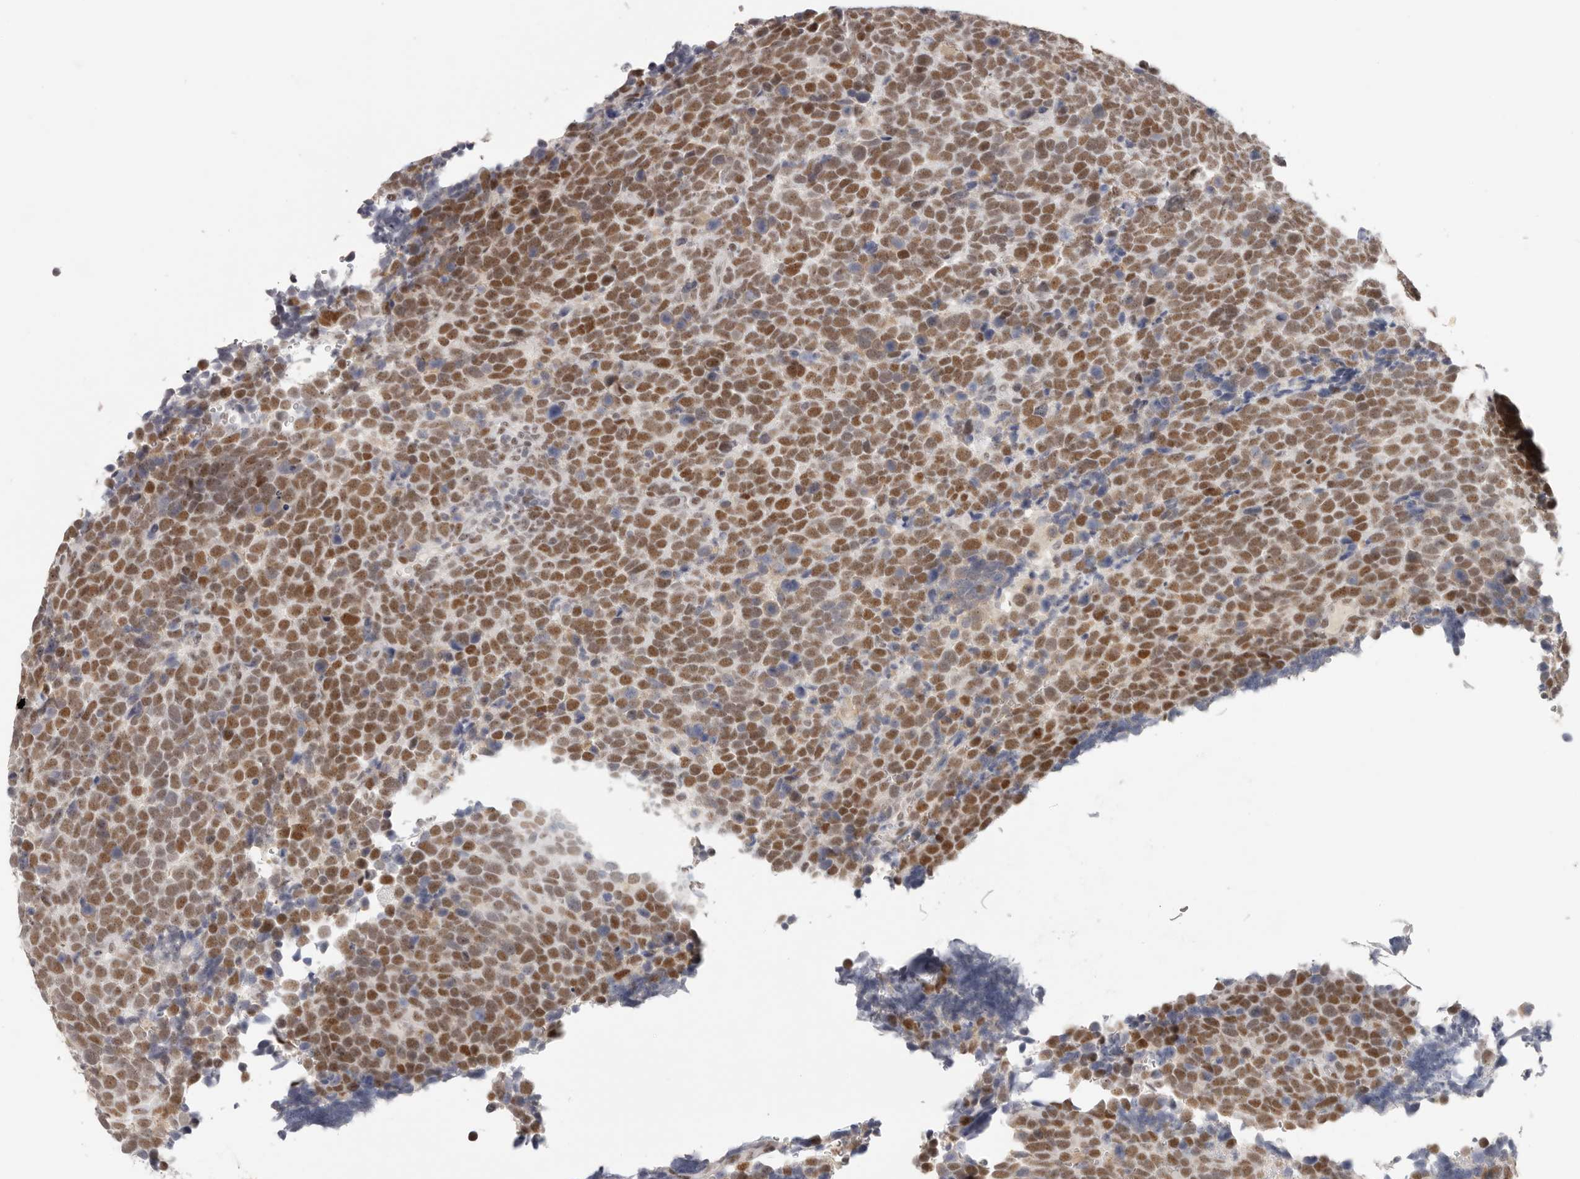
{"staining": {"intensity": "moderate", "quantity": ">75%", "location": "nuclear"}, "tissue": "urothelial cancer", "cell_type": "Tumor cells", "image_type": "cancer", "snomed": [{"axis": "morphology", "description": "Urothelial carcinoma, High grade"}, {"axis": "topography", "description": "Urinary bladder"}], "caption": "A brown stain highlights moderate nuclear expression of a protein in human urothelial carcinoma (high-grade) tumor cells.", "gene": "LARP7", "patient": {"sex": "female", "age": 82}}